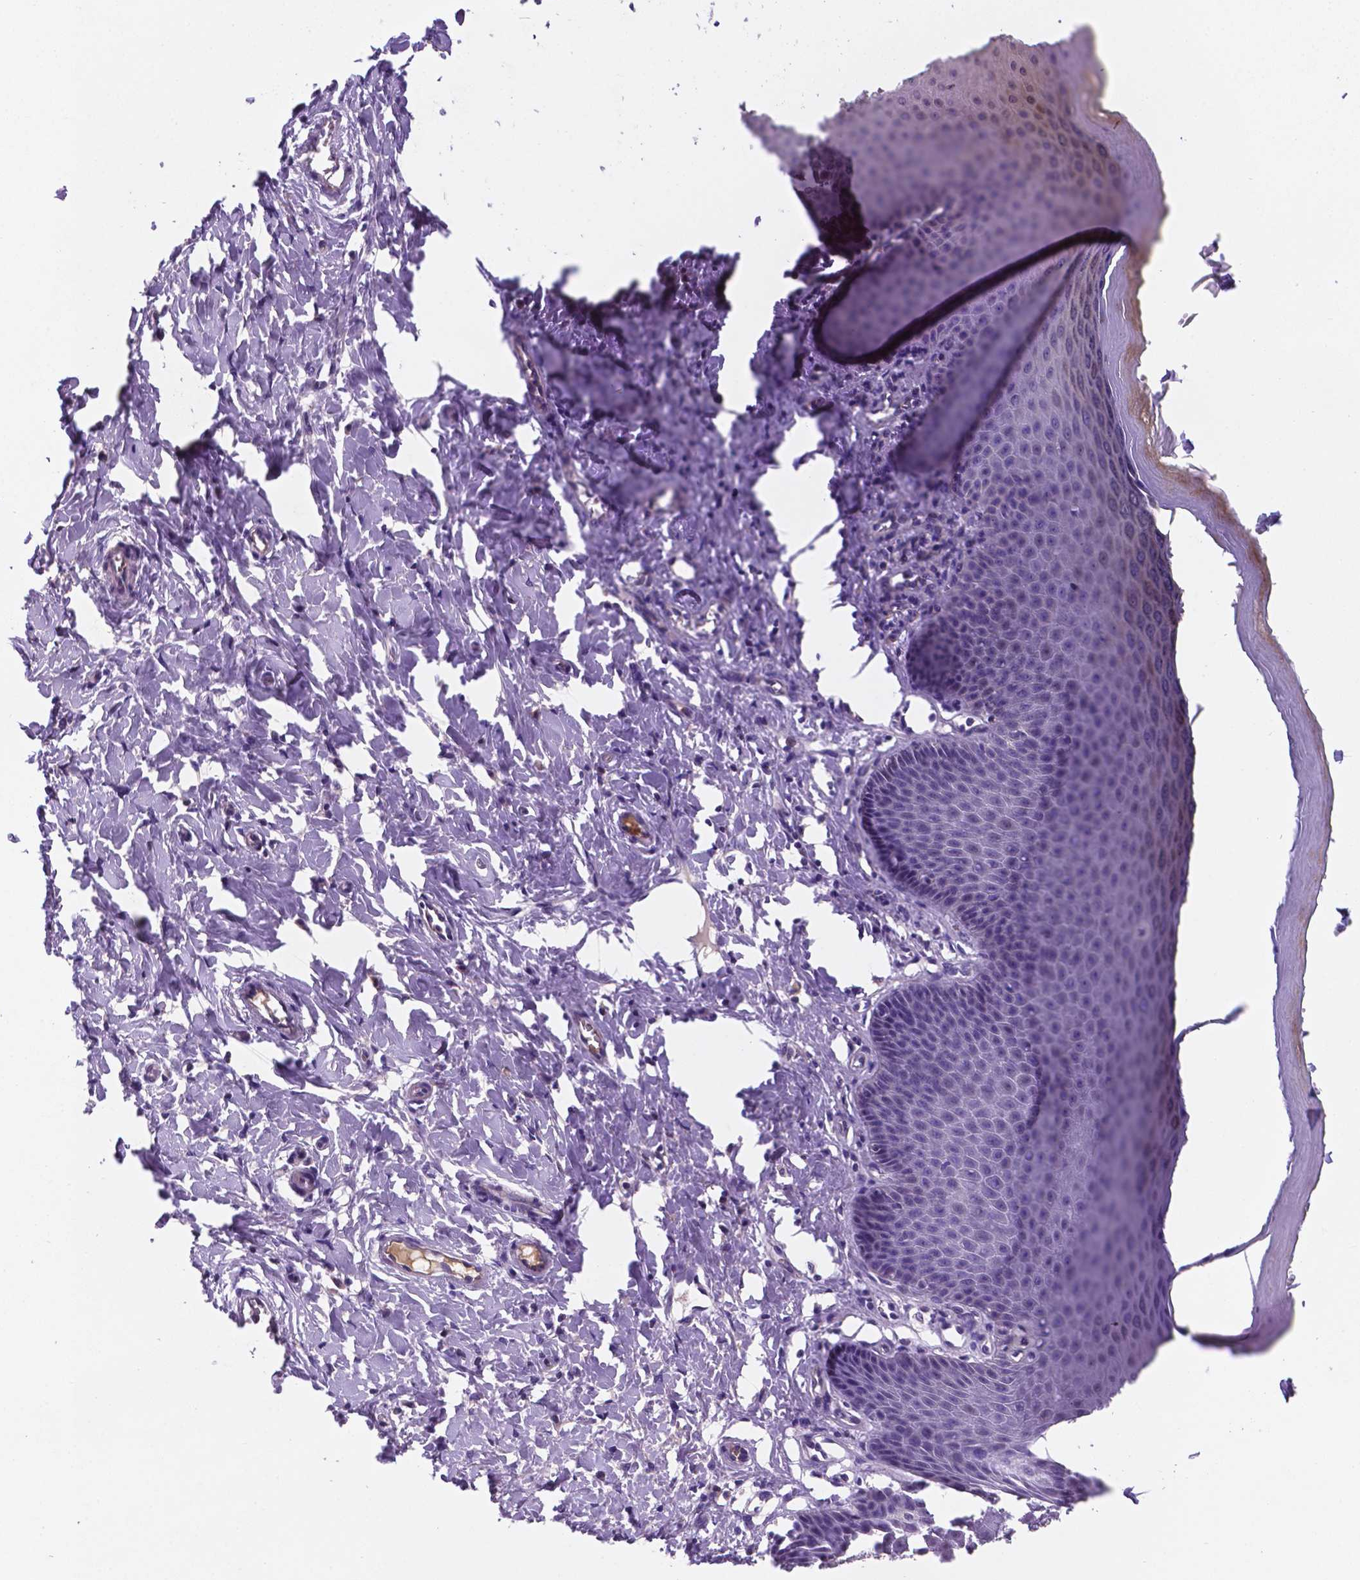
{"staining": {"intensity": "moderate", "quantity": "25%-75%", "location": "cytoplasmic/membranous,nuclear"}, "tissue": "vagina", "cell_type": "Squamous epithelial cells", "image_type": "normal", "snomed": [{"axis": "morphology", "description": "Normal tissue, NOS"}, {"axis": "topography", "description": "Vagina"}], "caption": "Vagina stained for a protein demonstrates moderate cytoplasmic/membranous,nuclear positivity in squamous epithelial cells. (IHC, brightfield microscopy, high magnification).", "gene": "TM4SF20", "patient": {"sex": "female", "age": 83}}